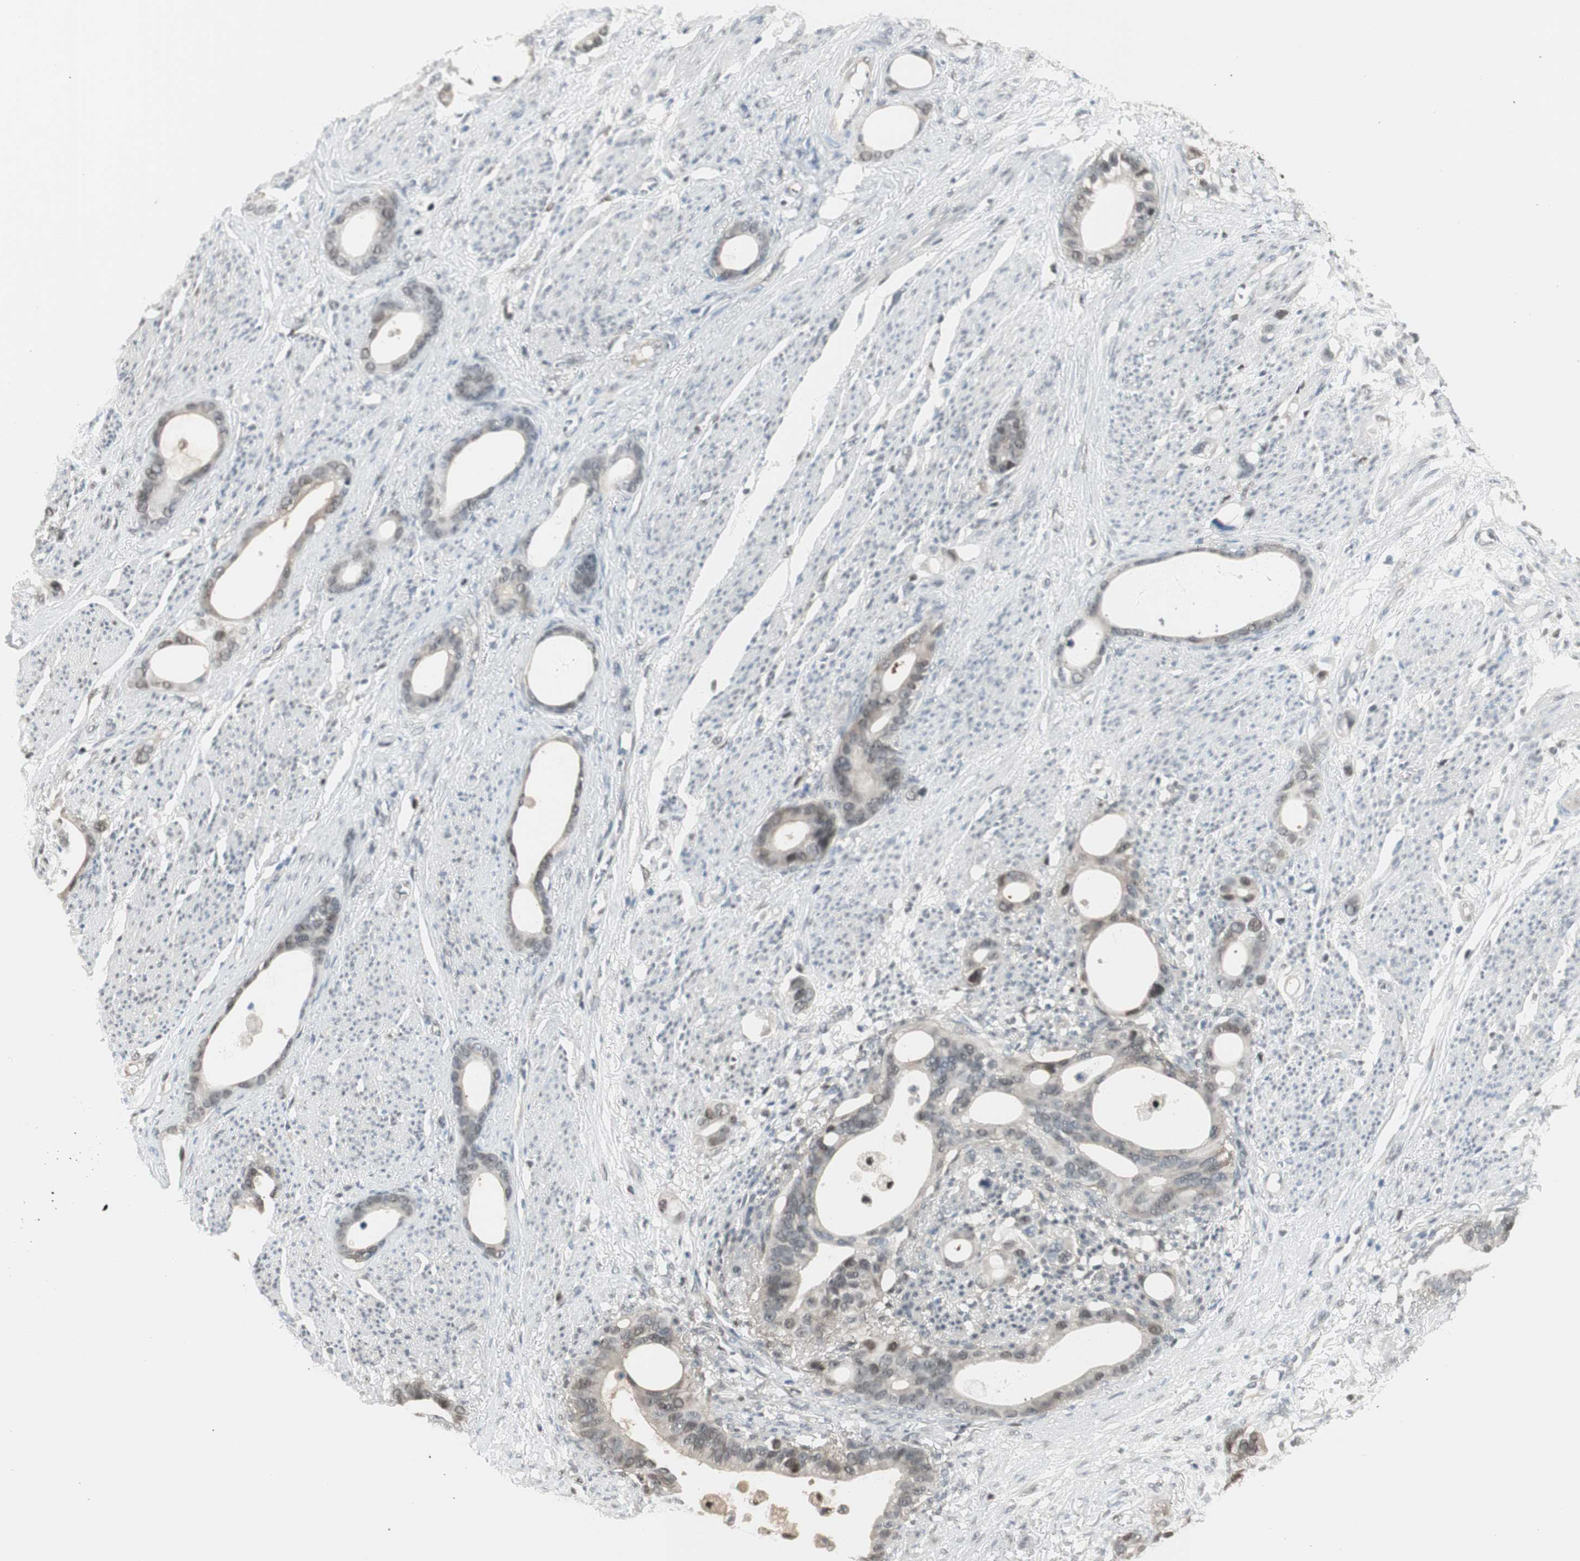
{"staining": {"intensity": "weak", "quantity": "<25%", "location": "cytoplasmic/membranous"}, "tissue": "stomach cancer", "cell_type": "Tumor cells", "image_type": "cancer", "snomed": [{"axis": "morphology", "description": "Adenocarcinoma, NOS"}, {"axis": "topography", "description": "Stomach"}], "caption": "A photomicrograph of human stomach cancer is negative for staining in tumor cells.", "gene": "LONP2", "patient": {"sex": "female", "age": 75}}